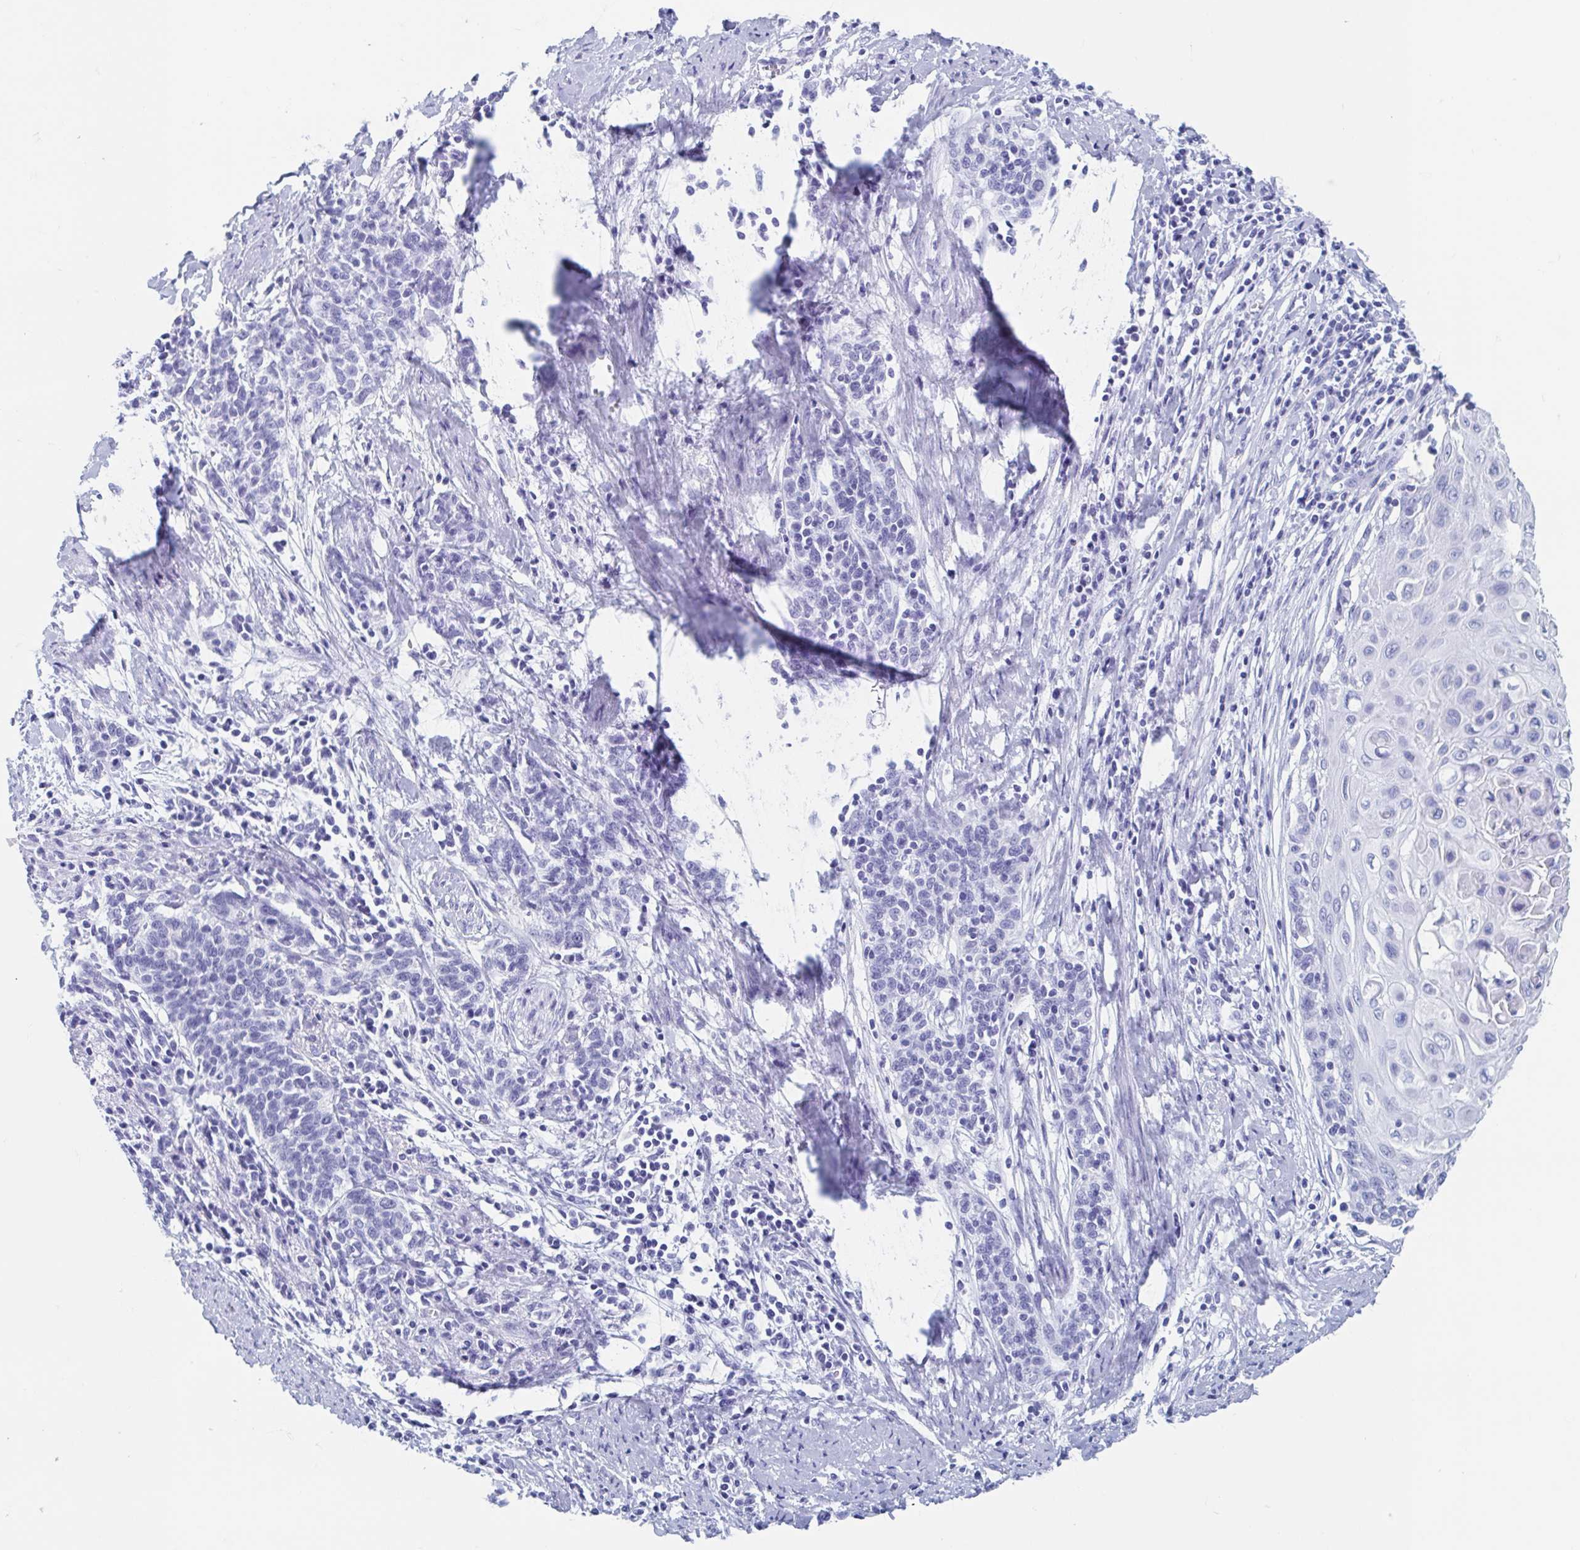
{"staining": {"intensity": "negative", "quantity": "none", "location": "none"}, "tissue": "cervical cancer", "cell_type": "Tumor cells", "image_type": "cancer", "snomed": [{"axis": "morphology", "description": "Squamous cell carcinoma, NOS"}, {"axis": "topography", "description": "Cervix"}], "caption": "This is an IHC histopathology image of human cervical squamous cell carcinoma. There is no staining in tumor cells.", "gene": "HDGFL1", "patient": {"sex": "female", "age": 39}}